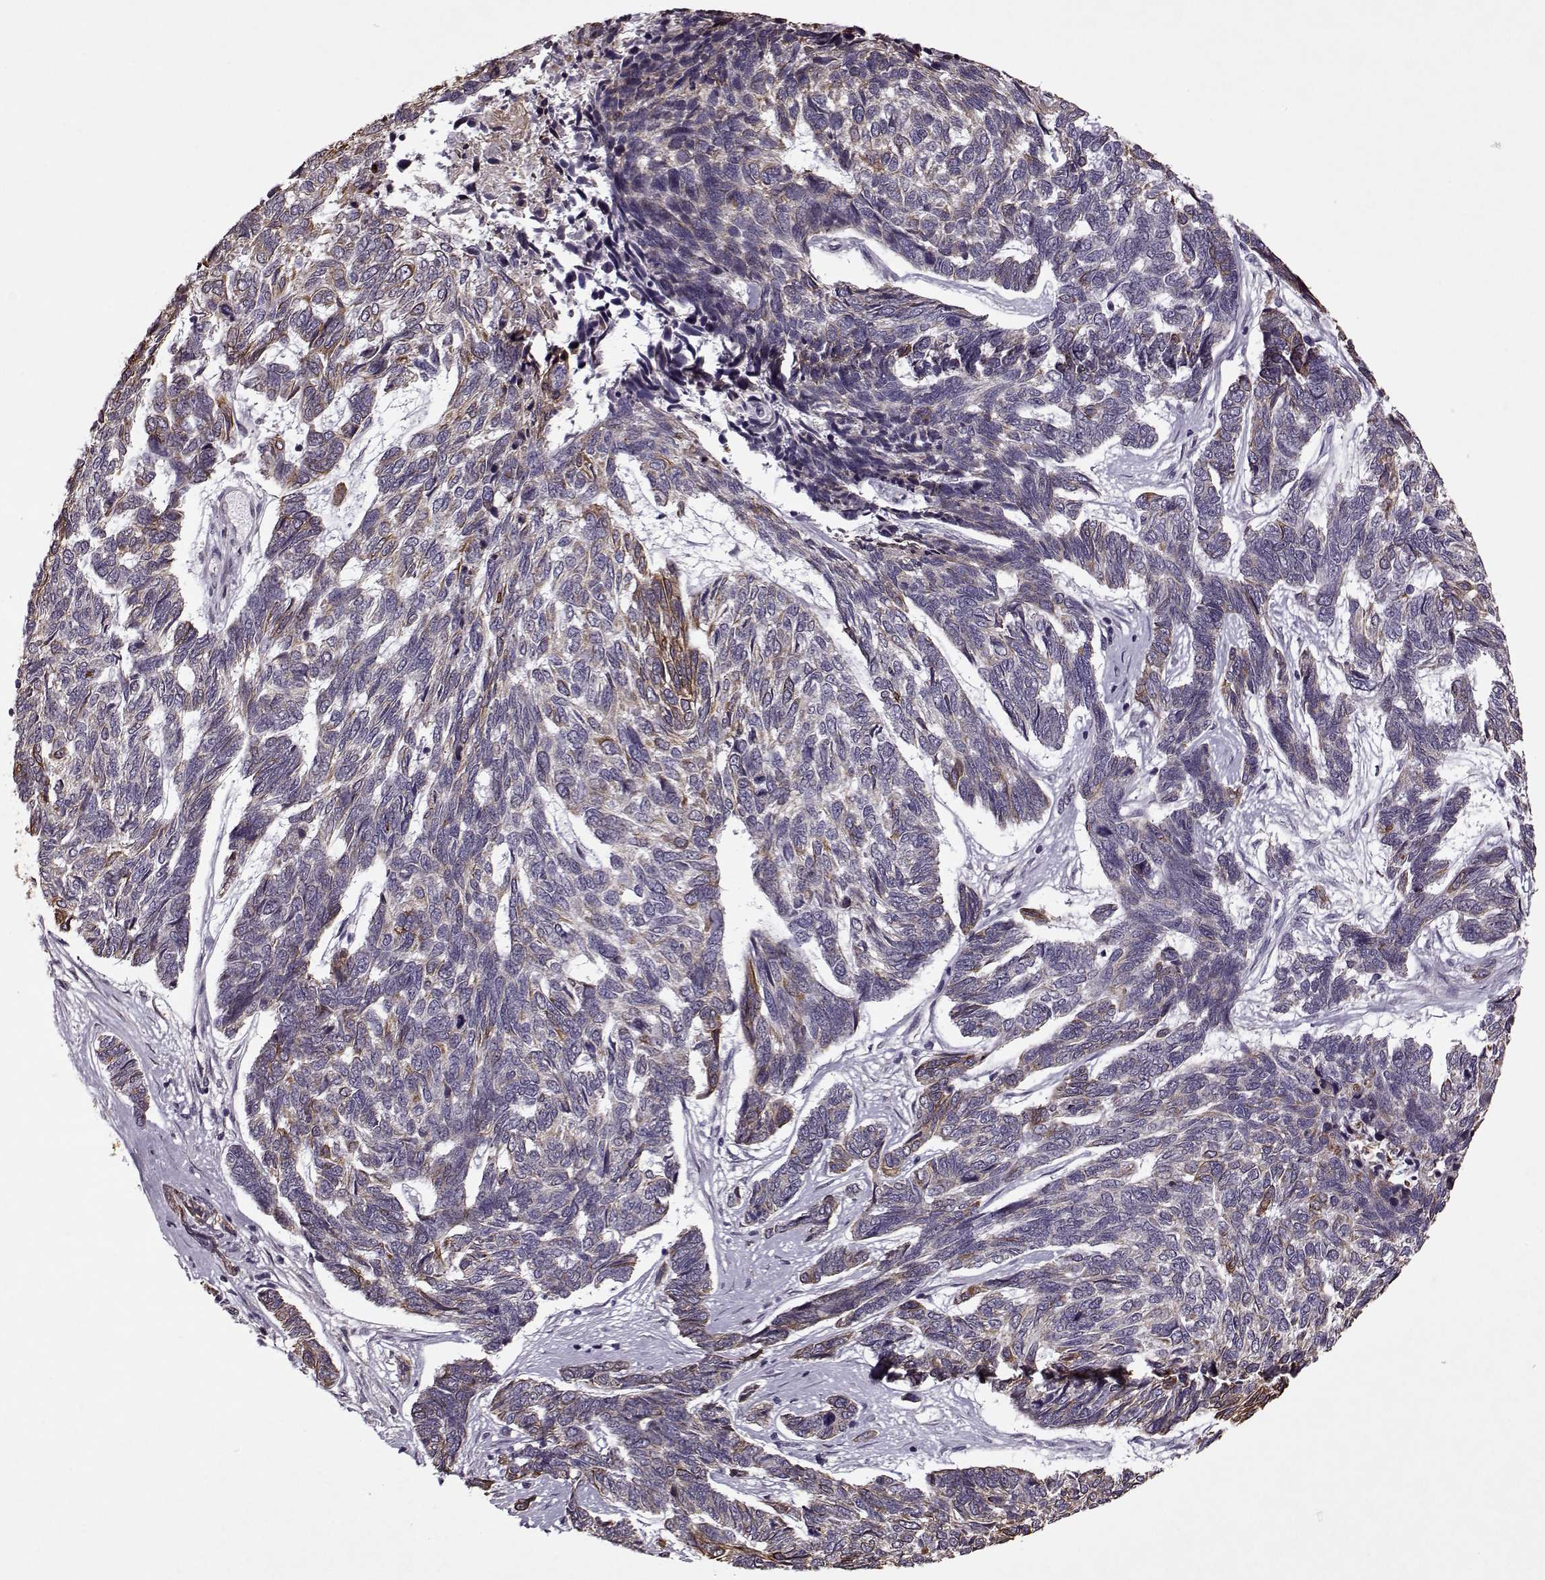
{"staining": {"intensity": "moderate", "quantity": "25%-75%", "location": "cytoplasmic/membranous"}, "tissue": "skin cancer", "cell_type": "Tumor cells", "image_type": "cancer", "snomed": [{"axis": "morphology", "description": "Basal cell carcinoma"}, {"axis": "topography", "description": "Skin"}], "caption": "IHC (DAB) staining of human skin basal cell carcinoma displays moderate cytoplasmic/membranous protein positivity in about 25%-75% of tumor cells.", "gene": "KRT9", "patient": {"sex": "female", "age": 65}}